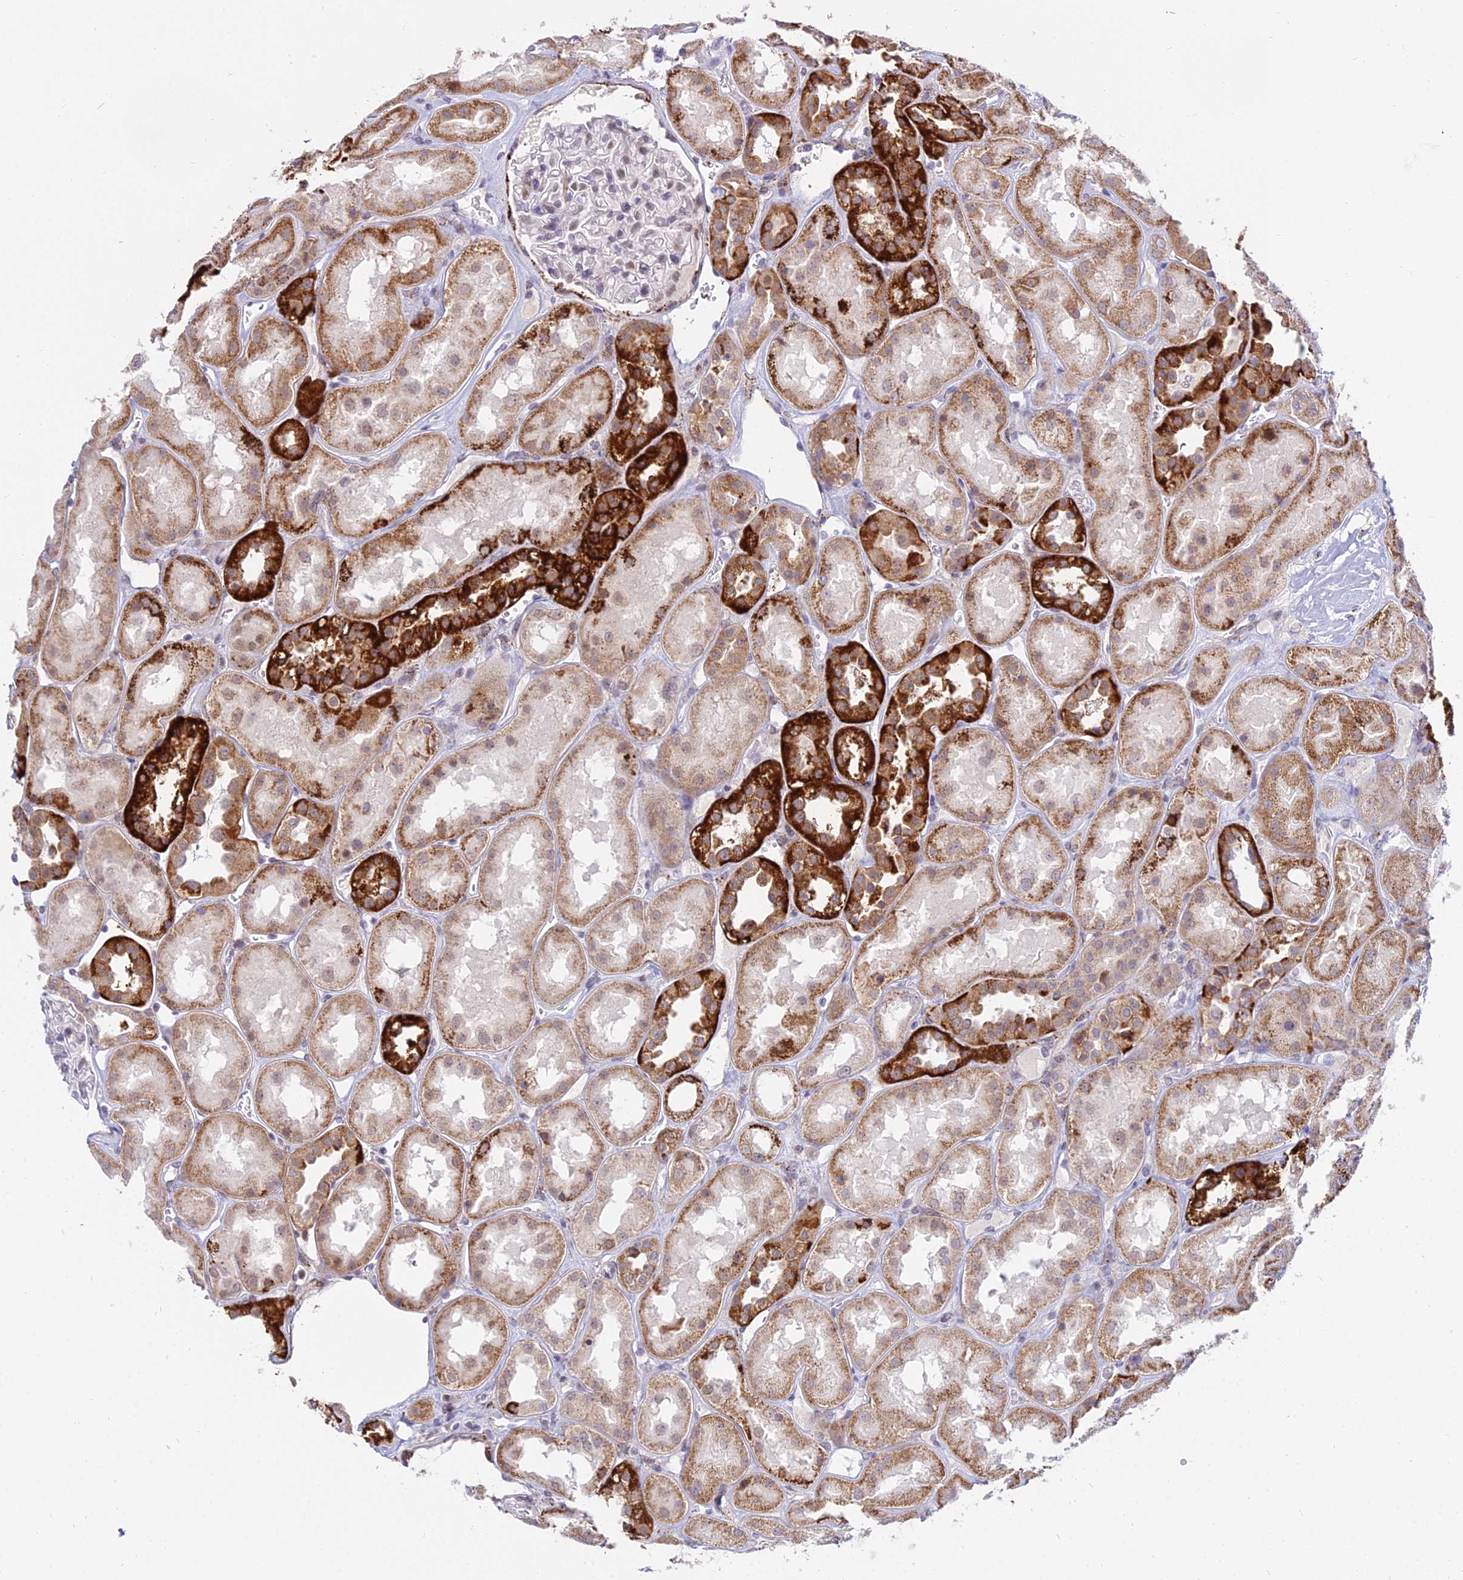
{"staining": {"intensity": "weak", "quantity": "<25%", "location": "nuclear"}, "tissue": "kidney", "cell_type": "Cells in glomeruli", "image_type": "normal", "snomed": [{"axis": "morphology", "description": "Normal tissue, NOS"}, {"axis": "topography", "description": "Kidney"}], "caption": "High magnification brightfield microscopy of benign kidney stained with DAB (brown) and counterstained with hematoxylin (blue): cells in glomeruli show no significant positivity.", "gene": "C6orf163", "patient": {"sex": "male", "age": 70}}